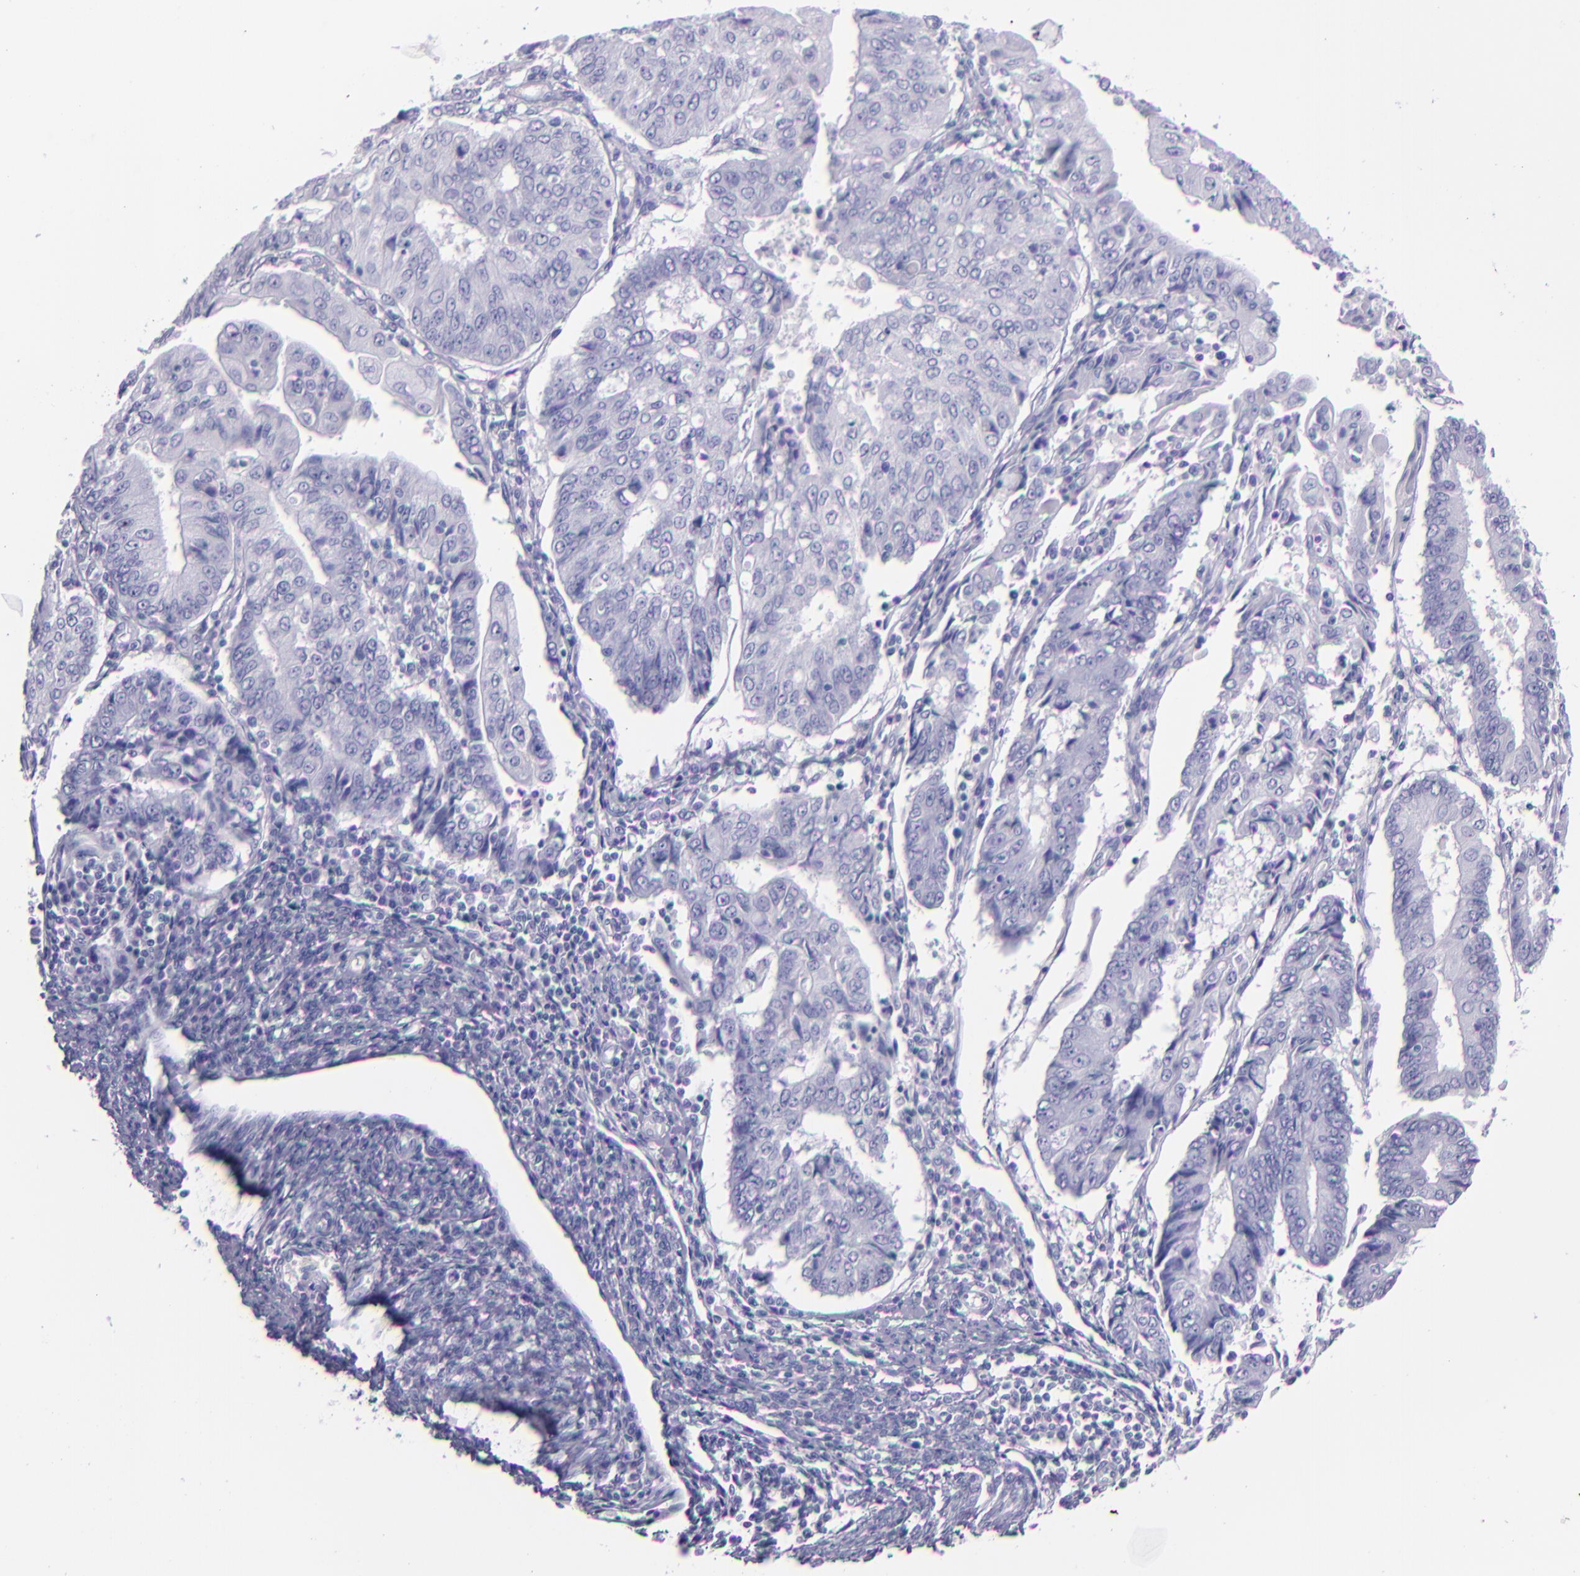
{"staining": {"intensity": "negative", "quantity": "none", "location": "none"}, "tissue": "endometrial cancer", "cell_type": "Tumor cells", "image_type": "cancer", "snomed": [{"axis": "morphology", "description": "Adenocarcinoma, NOS"}, {"axis": "topography", "description": "Endometrium"}], "caption": "Photomicrograph shows no significant protein positivity in tumor cells of endometrial adenocarcinoma.", "gene": "SFTPA2", "patient": {"sex": "female", "age": 75}}